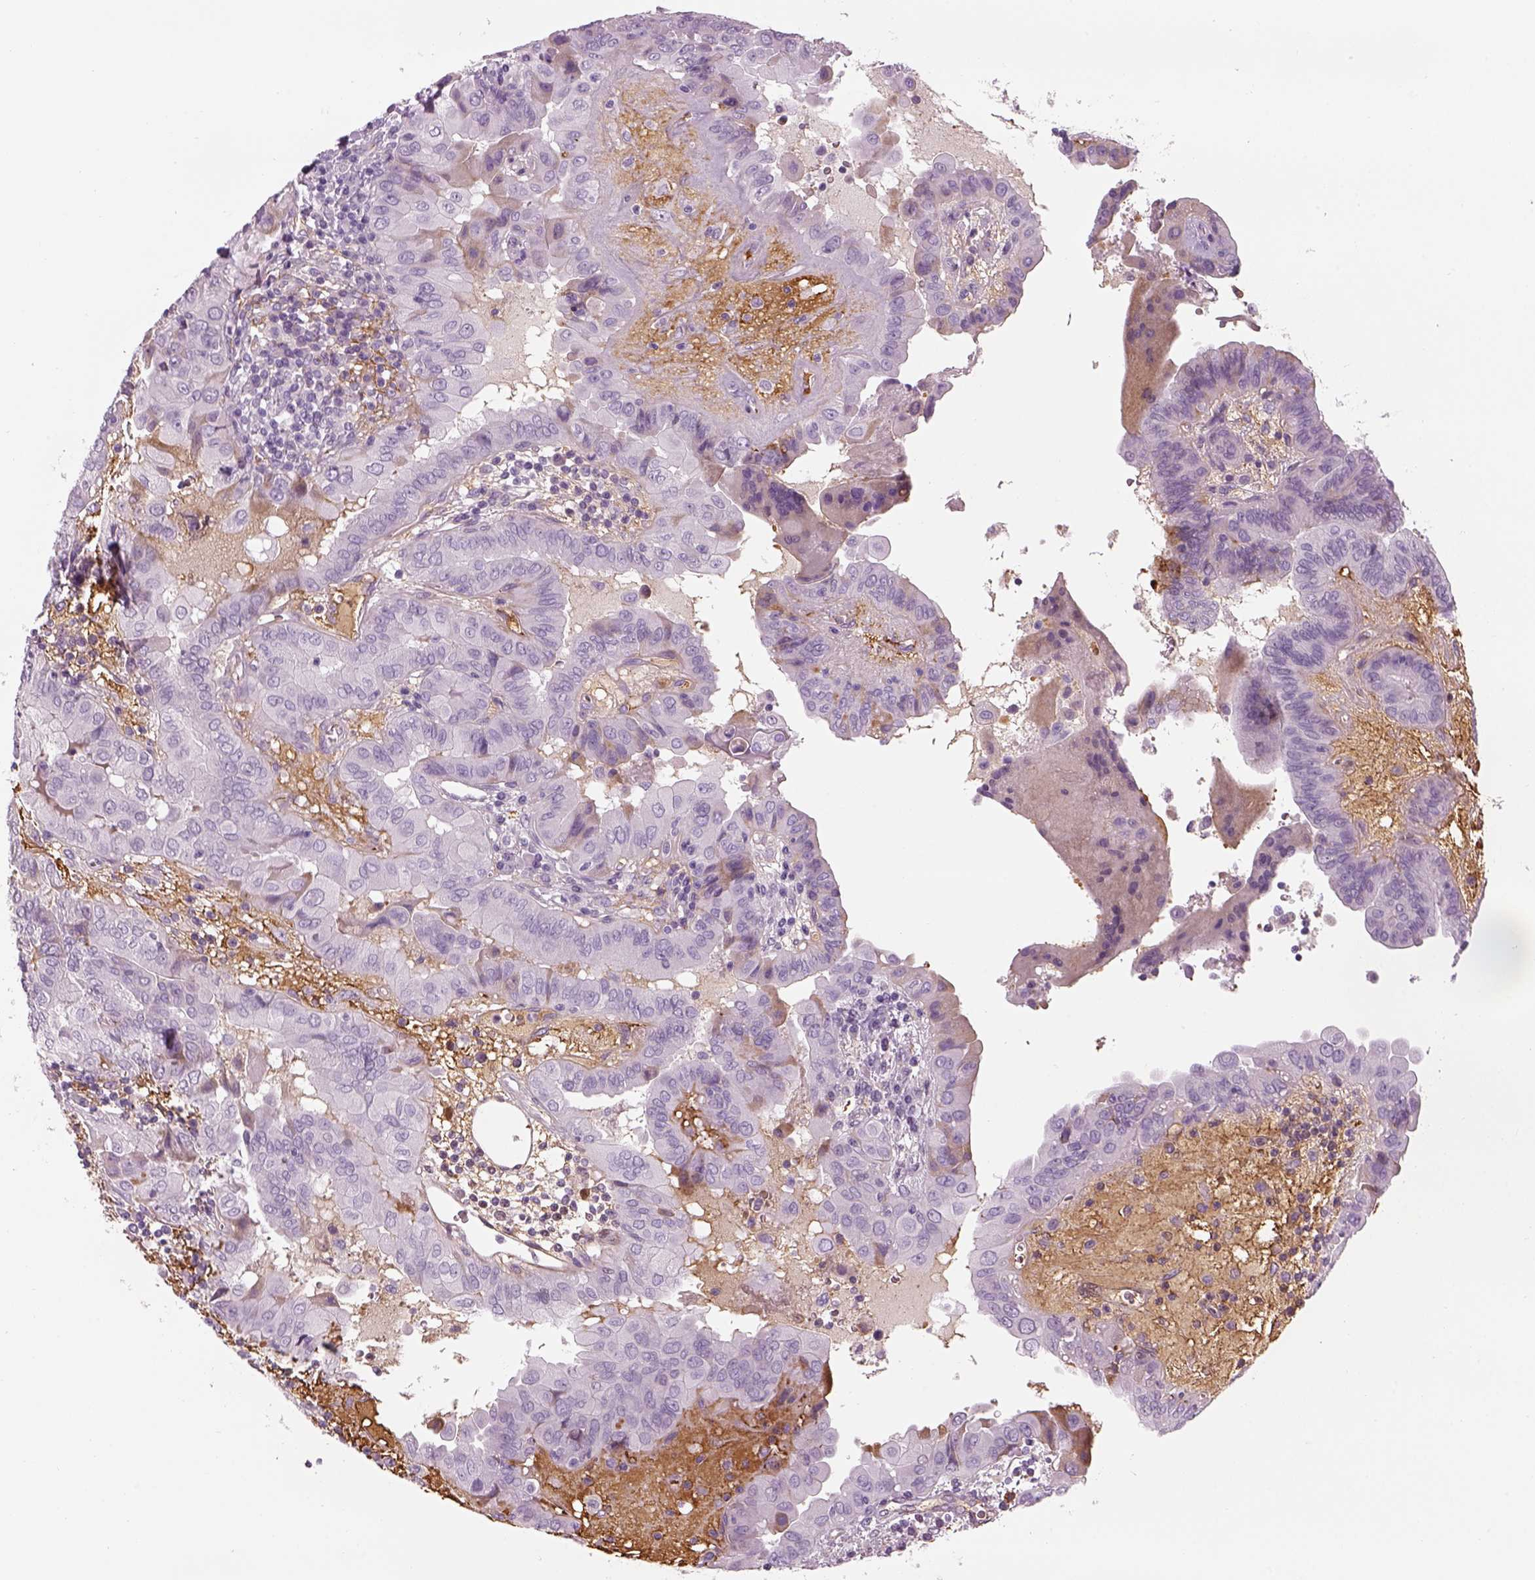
{"staining": {"intensity": "negative", "quantity": "none", "location": "none"}, "tissue": "thyroid cancer", "cell_type": "Tumor cells", "image_type": "cancer", "snomed": [{"axis": "morphology", "description": "Papillary adenocarcinoma, NOS"}, {"axis": "topography", "description": "Thyroid gland"}], "caption": "Immunohistochemical staining of papillary adenocarcinoma (thyroid) reveals no significant positivity in tumor cells.", "gene": "PABPC1L2B", "patient": {"sex": "female", "age": 37}}